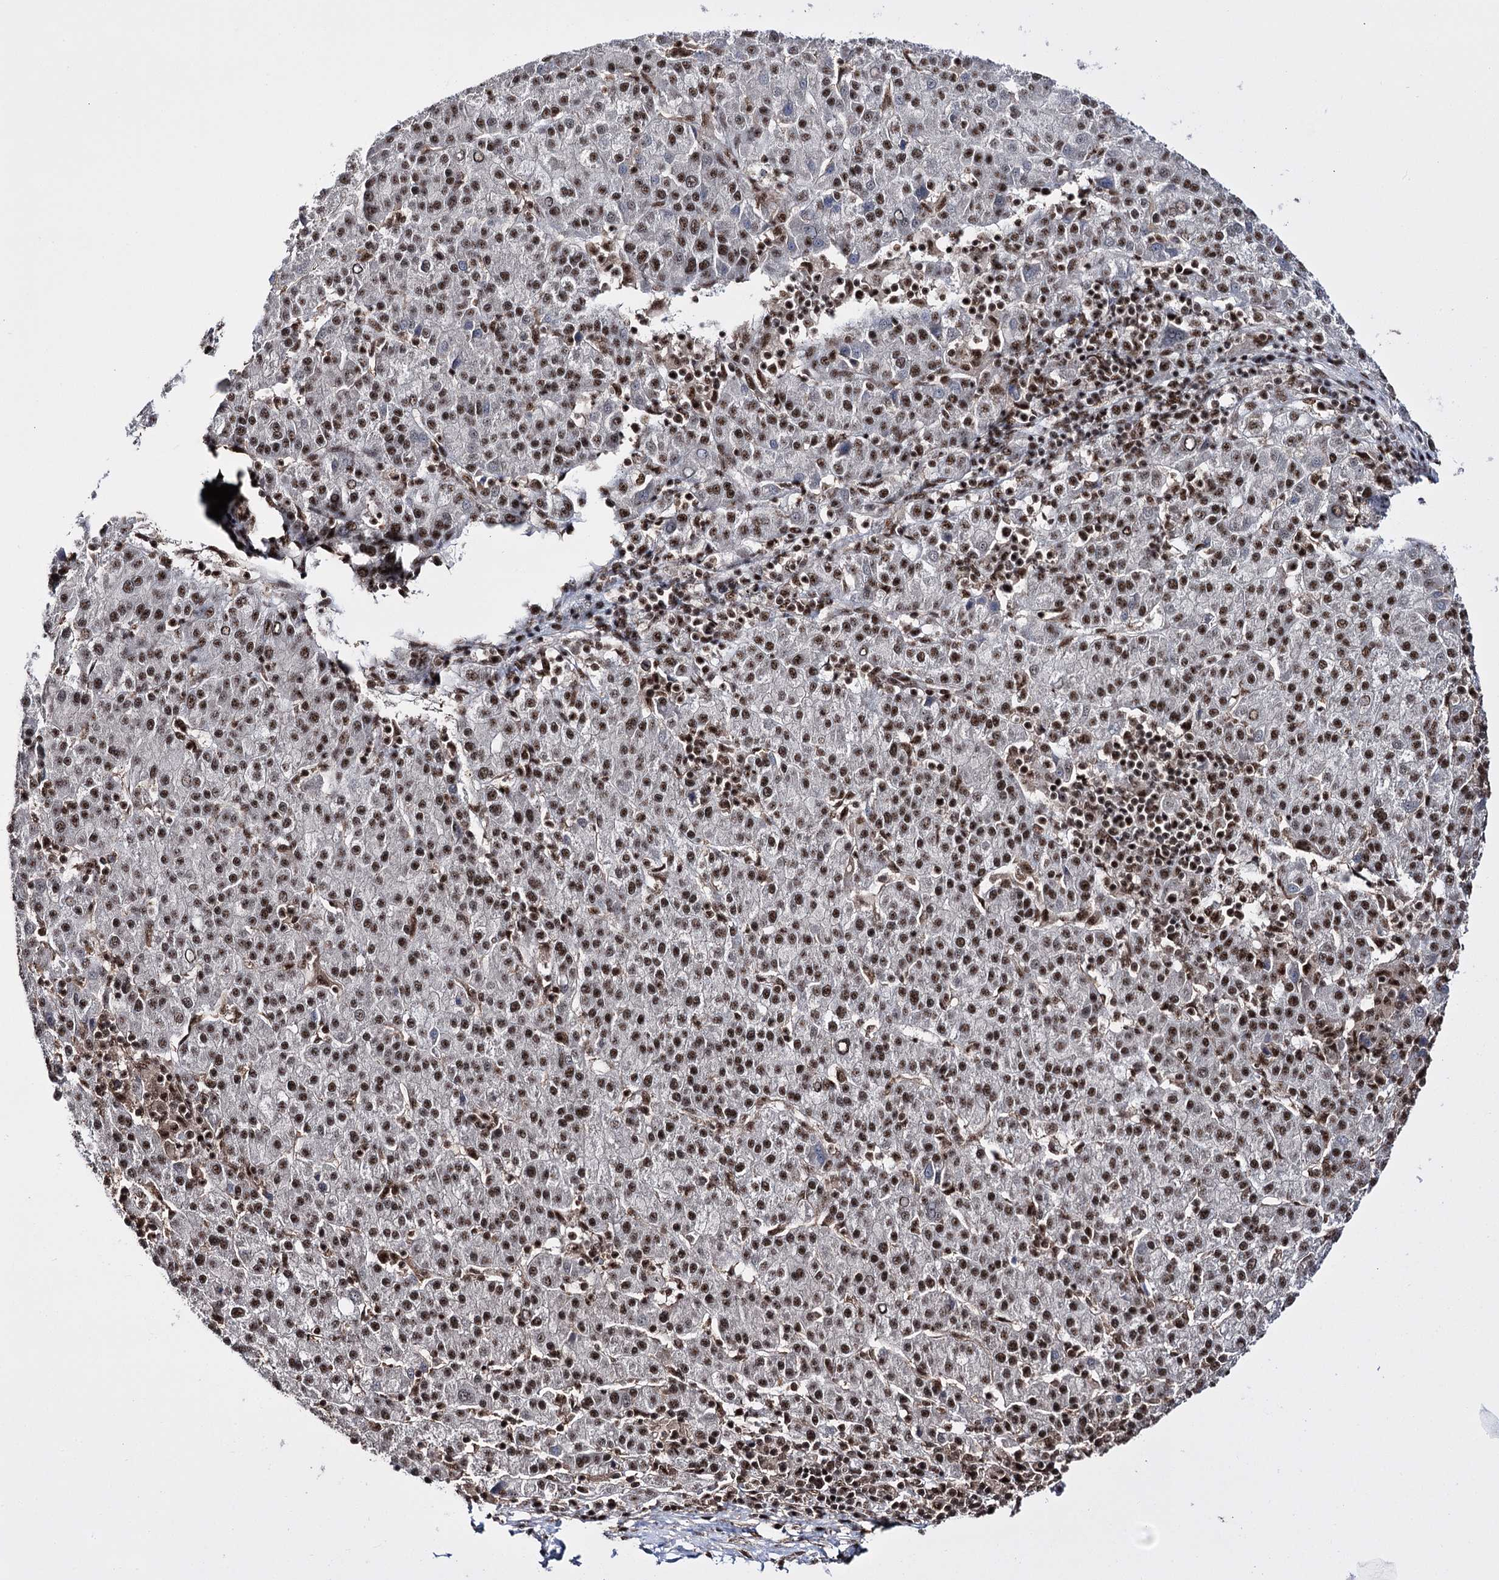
{"staining": {"intensity": "strong", "quantity": "25%-75%", "location": "nuclear"}, "tissue": "liver cancer", "cell_type": "Tumor cells", "image_type": "cancer", "snomed": [{"axis": "morphology", "description": "Carcinoma, Hepatocellular, NOS"}, {"axis": "topography", "description": "Liver"}], "caption": "This image displays liver cancer (hepatocellular carcinoma) stained with immunohistochemistry (IHC) to label a protein in brown. The nuclear of tumor cells show strong positivity for the protein. Nuclei are counter-stained blue.", "gene": "PRPF40A", "patient": {"sex": "female", "age": 58}}